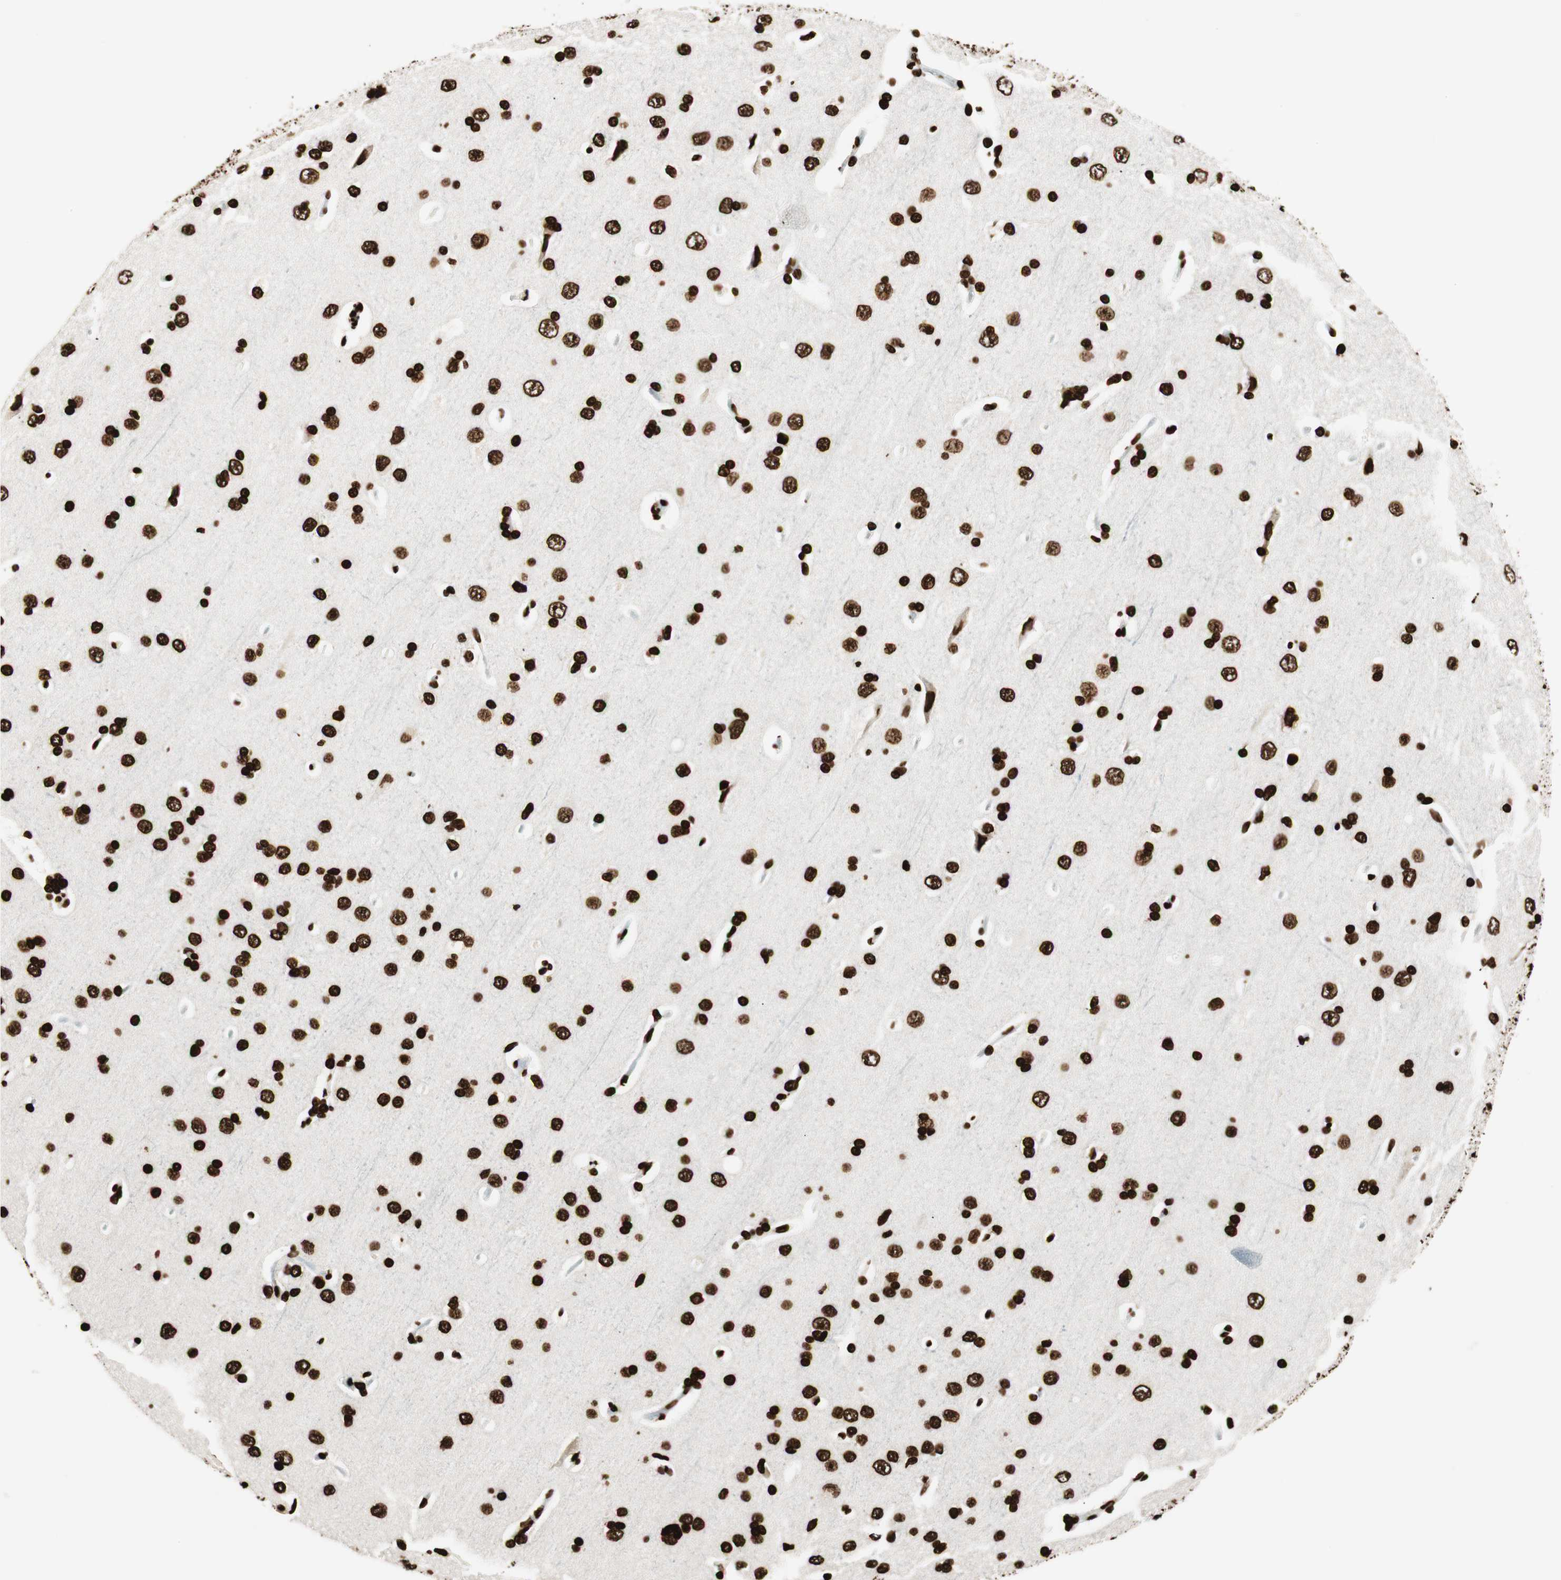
{"staining": {"intensity": "strong", "quantity": ">75%", "location": "nuclear"}, "tissue": "cerebral cortex", "cell_type": "Endothelial cells", "image_type": "normal", "snomed": [{"axis": "morphology", "description": "Normal tissue, NOS"}, {"axis": "topography", "description": "Cerebral cortex"}], "caption": "Immunohistochemical staining of unremarkable cerebral cortex displays >75% levels of strong nuclear protein positivity in approximately >75% of endothelial cells. The staining was performed using DAB (3,3'-diaminobenzidine) to visualize the protein expression in brown, while the nuclei were stained in blue with hematoxylin (Magnification: 20x).", "gene": "GLI2", "patient": {"sex": "male", "age": 62}}